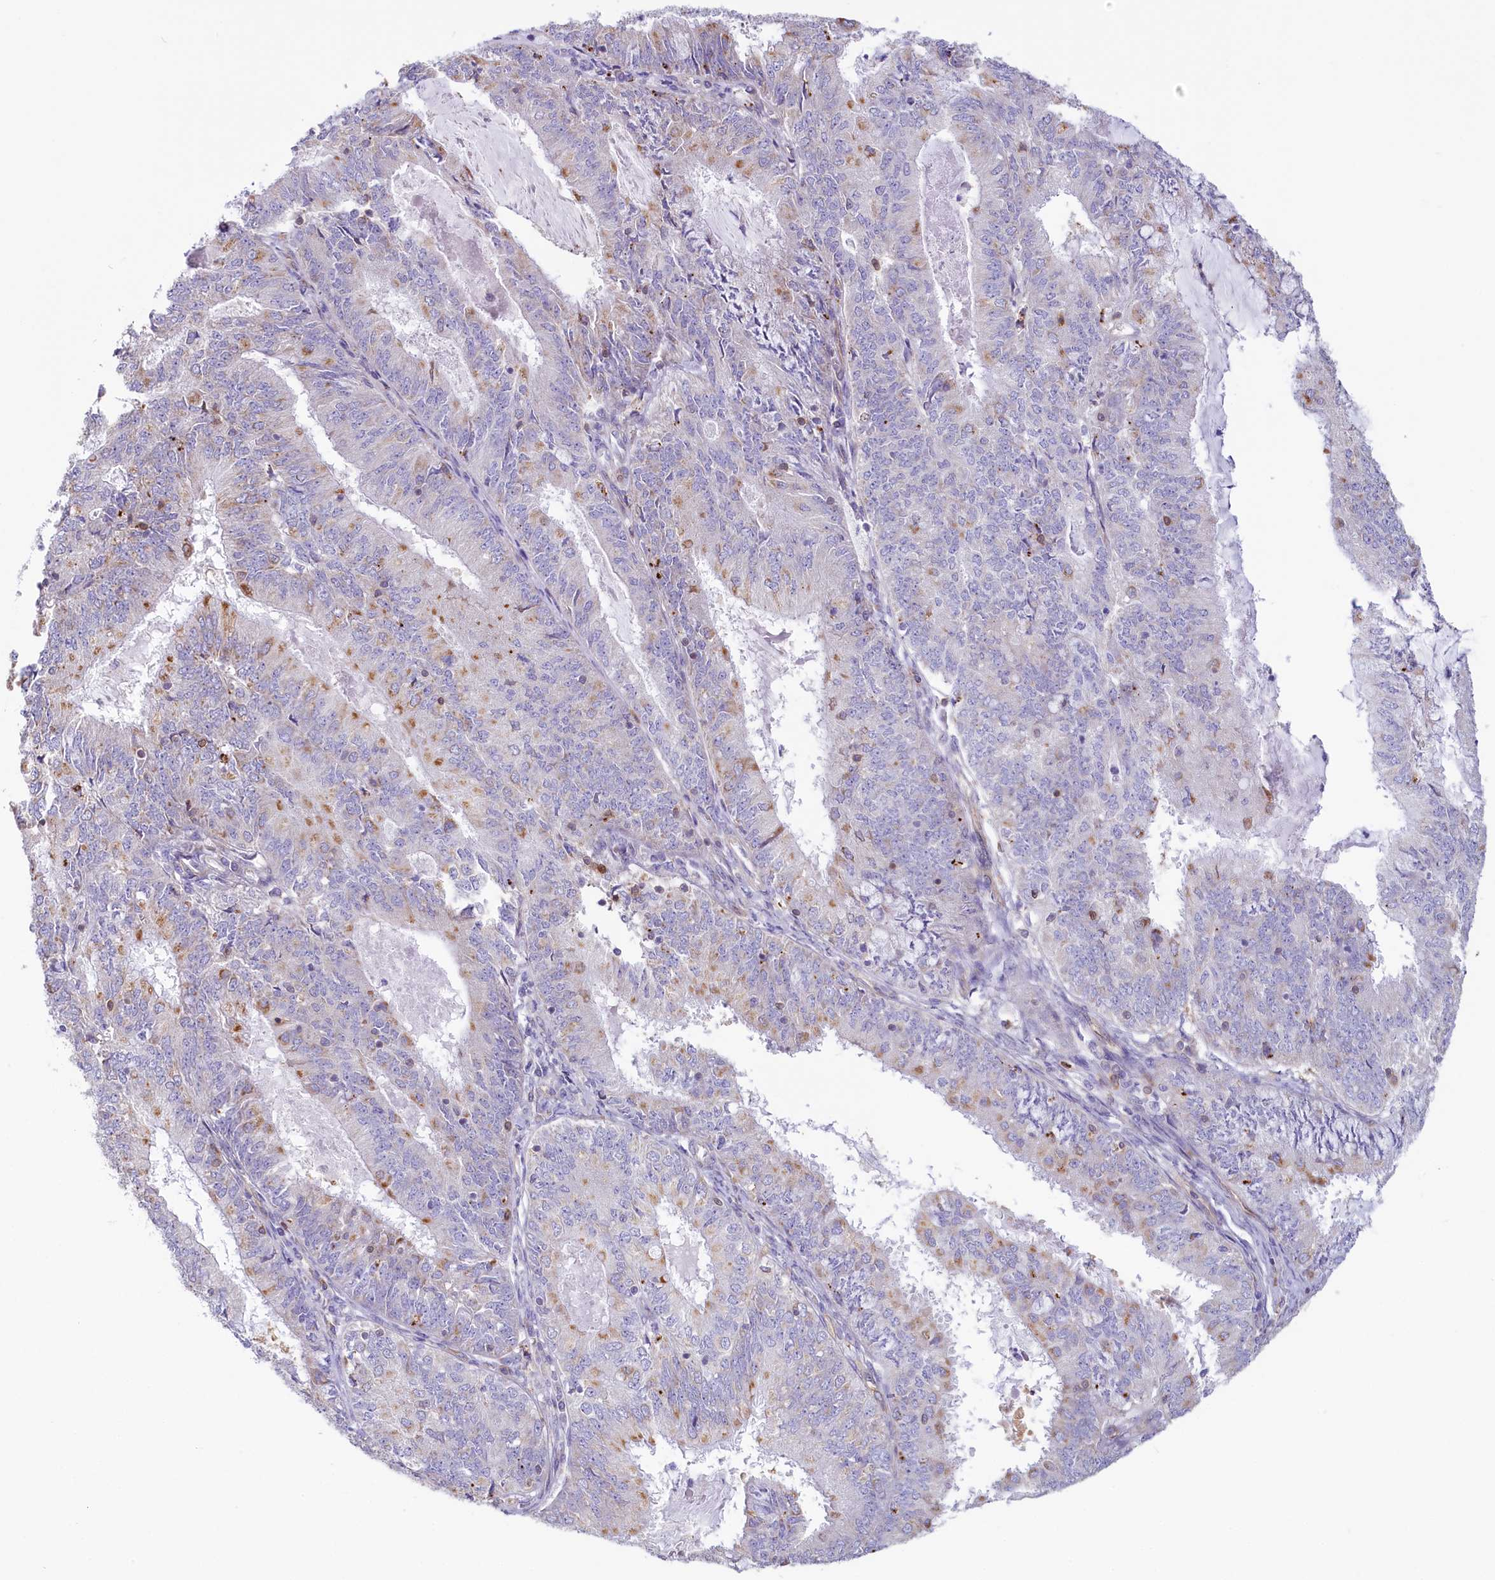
{"staining": {"intensity": "weak", "quantity": "<25%", "location": "cytoplasmic/membranous"}, "tissue": "endometrial cancer", "cell_type": "Tumor cells", "image_type": "cancer", "snomed": [{"axis": "morphology", "description": "Adenocarcinoma, NOS"}, {"axis": "topography", "description": "Endometrium"}], "caption": "Micrograph shows no significant protein positivity in tumor cells of adenocarcinoma (endometrial).", "gene": "LMOD3", "patient": {"sex": "female", "age": 57}}